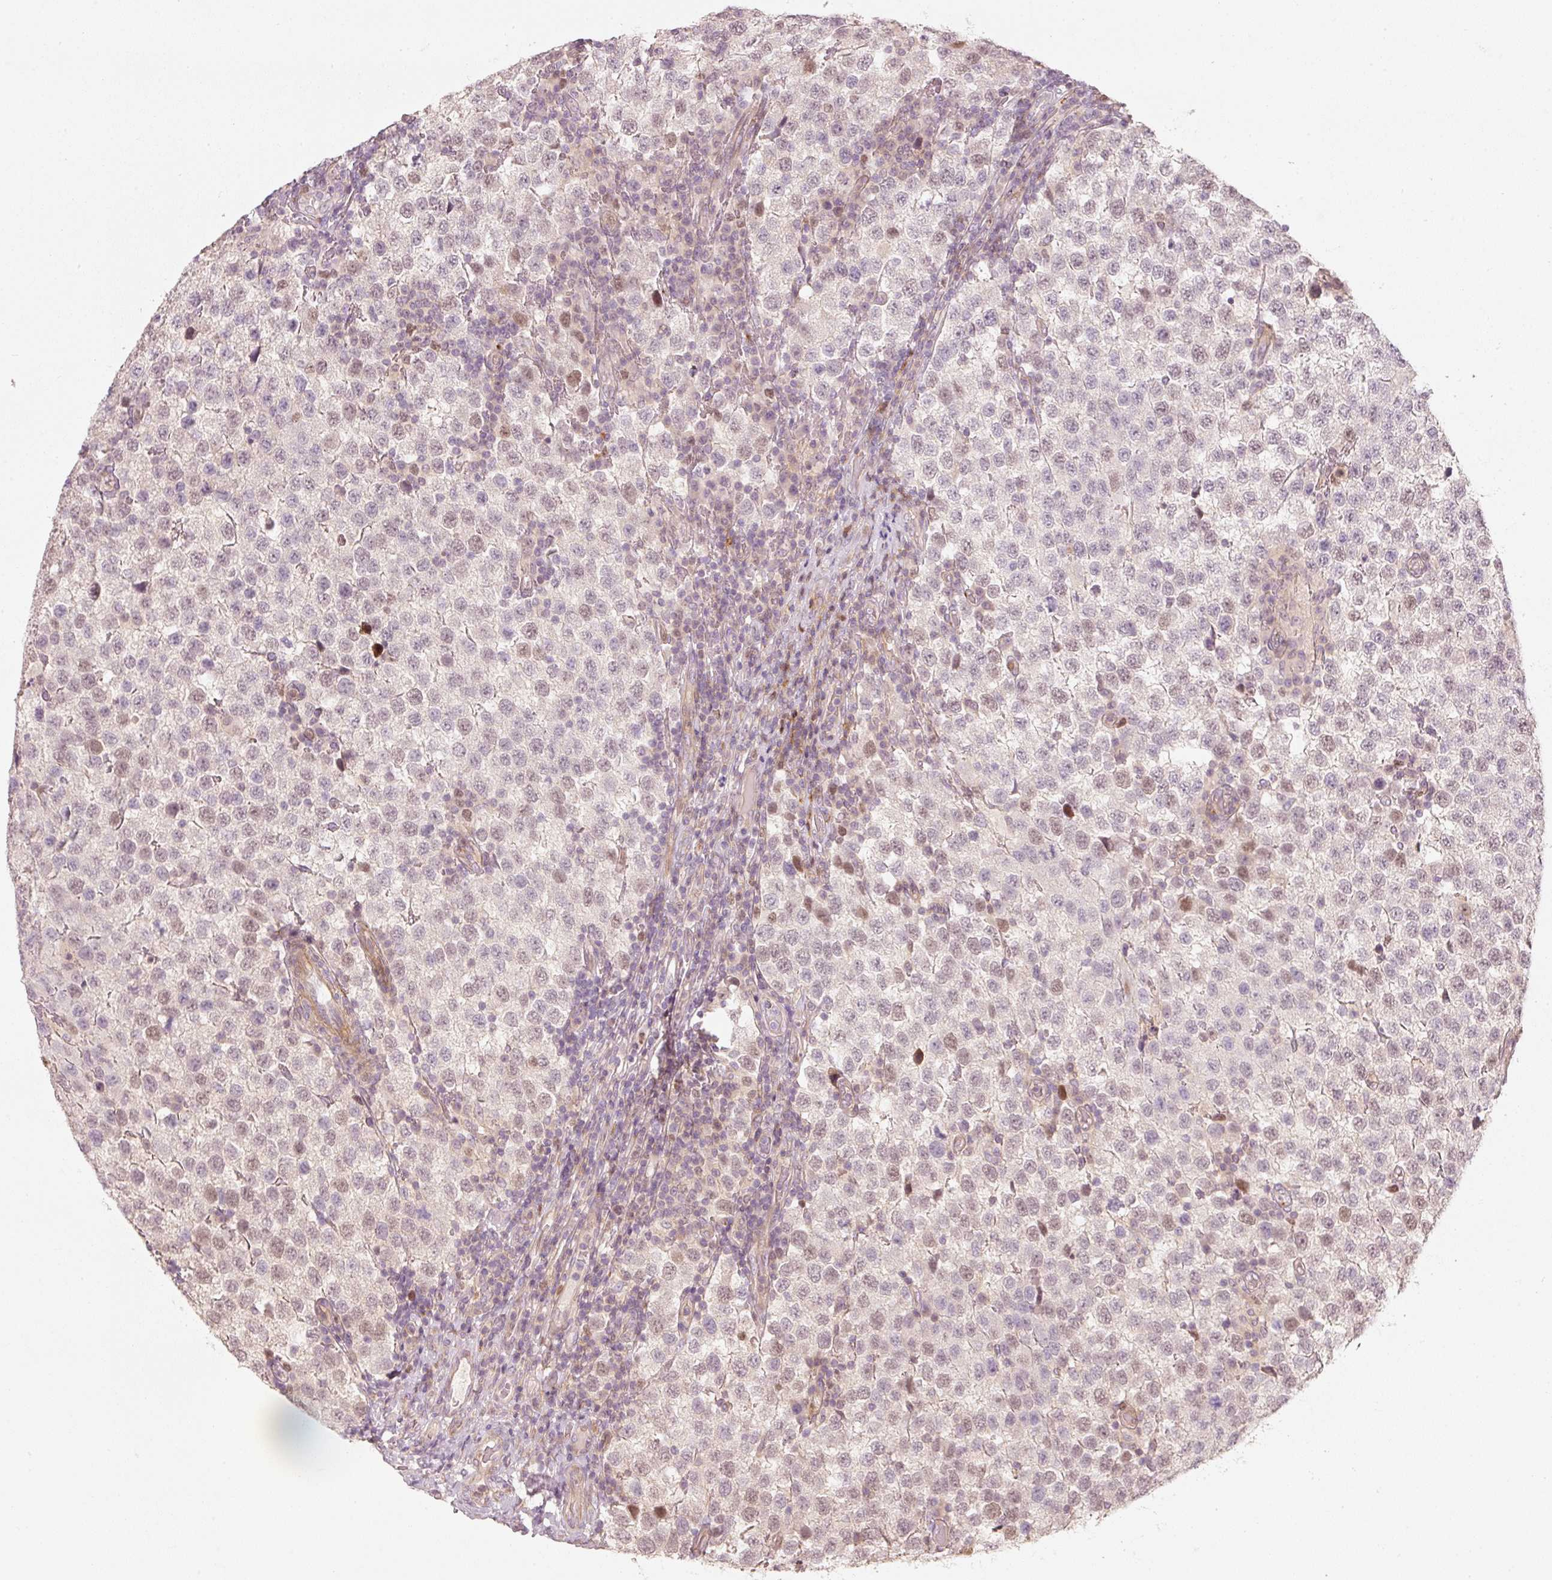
{"staining": {"intensity": "moderate", "quantity": "<25%", "location": "nuclear"}, "tissue": "testis cancer", "cell_type": "Tumor cells", "image_type": "cancer", "snomed": [{"axis": "morphology", "description": "Seminoma, NOS"}, {"axis": "topography", "description": "Testis"}], "caption": "This is an image of IHC staining of seminoma (testis), which shows moderate staining in the nuclear of tumor cells.", "gene": "TREX2", "patient": {"sex": "male", "age": 34}}